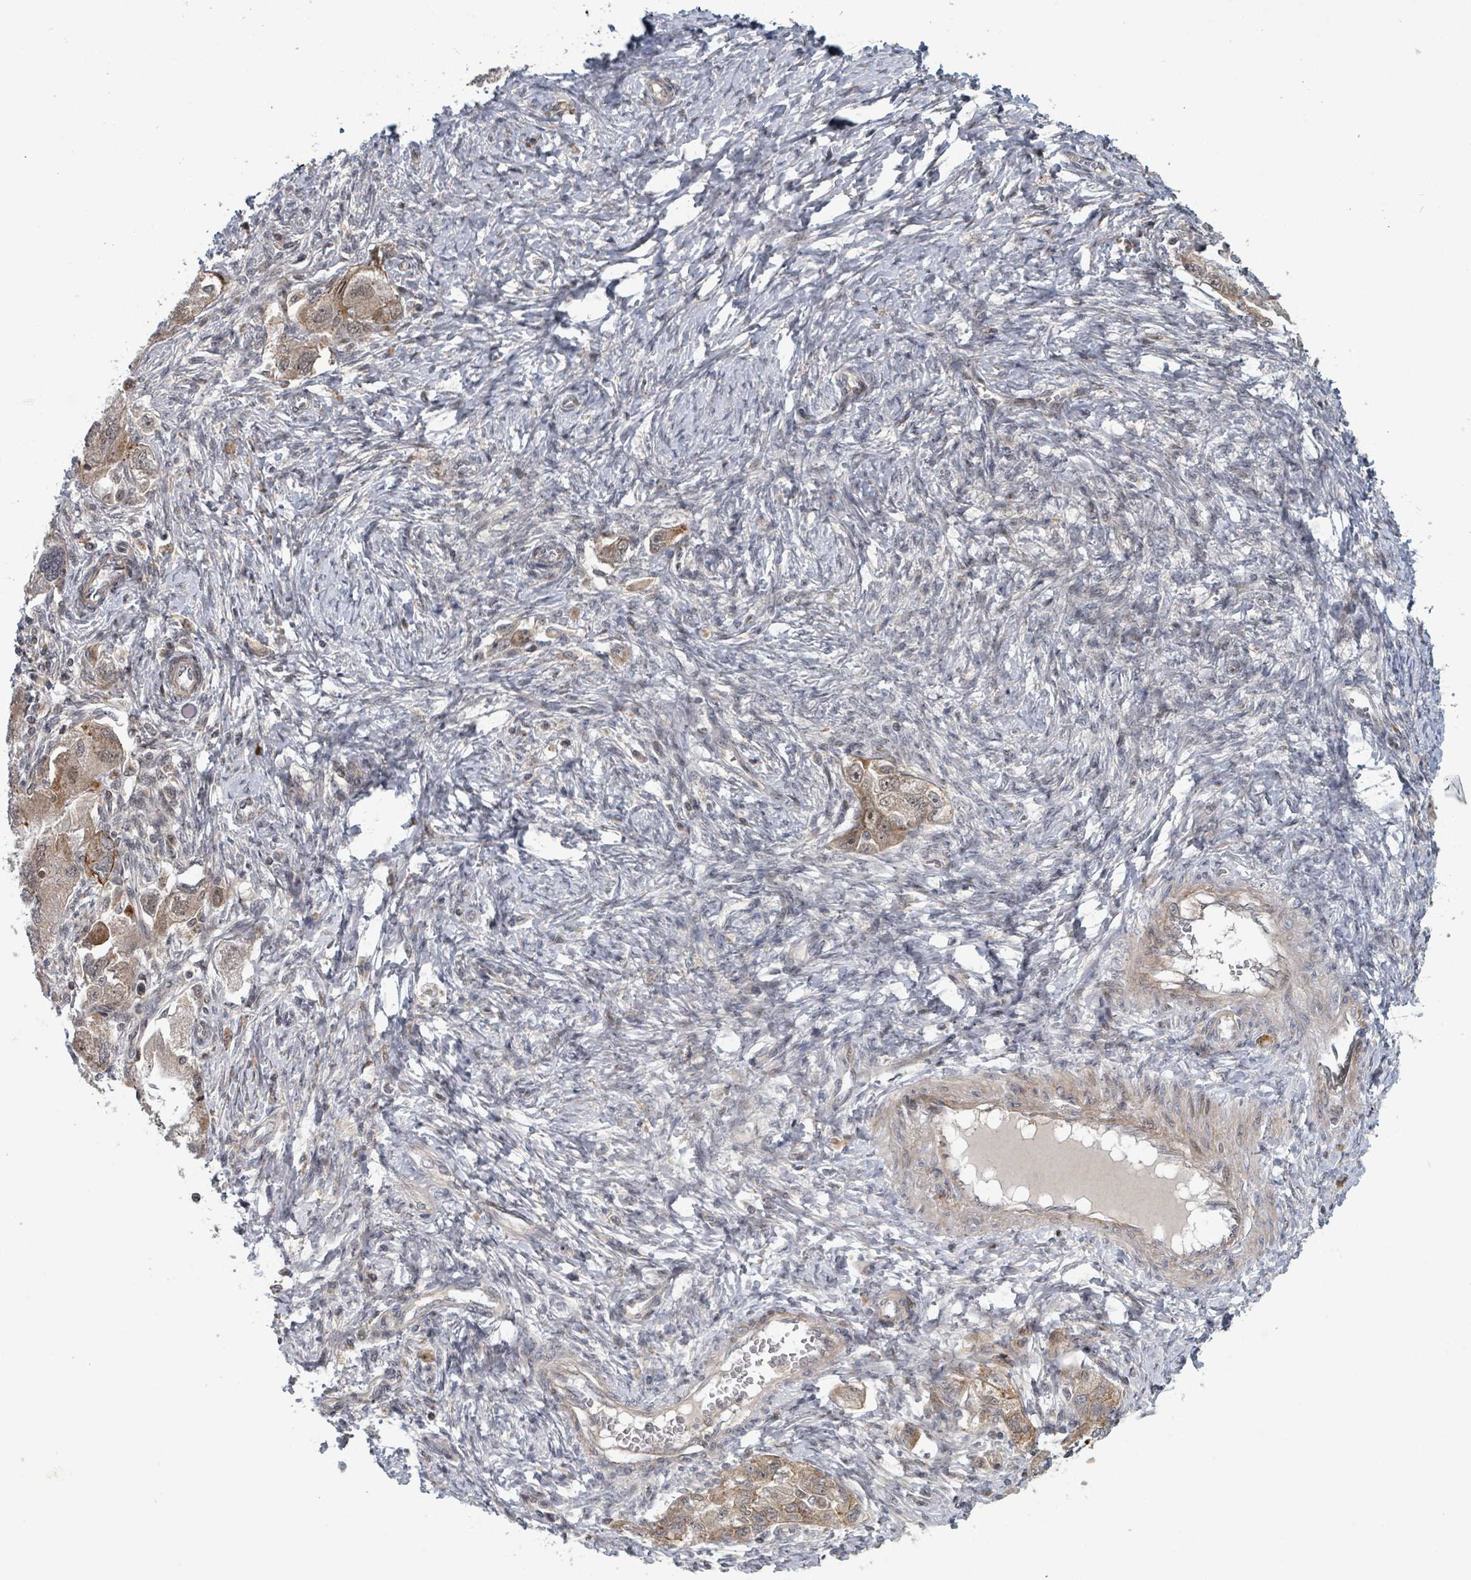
{"staining": {"intensity": "moderate", "quantity": "25%-75%", "location": "cytoplasmic/membranous,nuclear"}, "tissue": "ovarian cancer", "cell_type": "Tumor cells", "image_type": "cancer", "snomed": [{"axis": "morphology", "description": "Carcinoma, NOS"}, {"axis": "morphology", "description": "Cystadenocarcinoma, serous, NOS"}, {"axis": "topography", "description": "Ovary"}], "caption": "Immunohistochemistry of human ovarian carcinoma shows medium levels of moderate cytoplasmic/membranous and nuclear positivity in approximately 25%-75% of tumor cells.", "gene": "GTF3C1", "patient": {"sex": "female", "age": 69}}